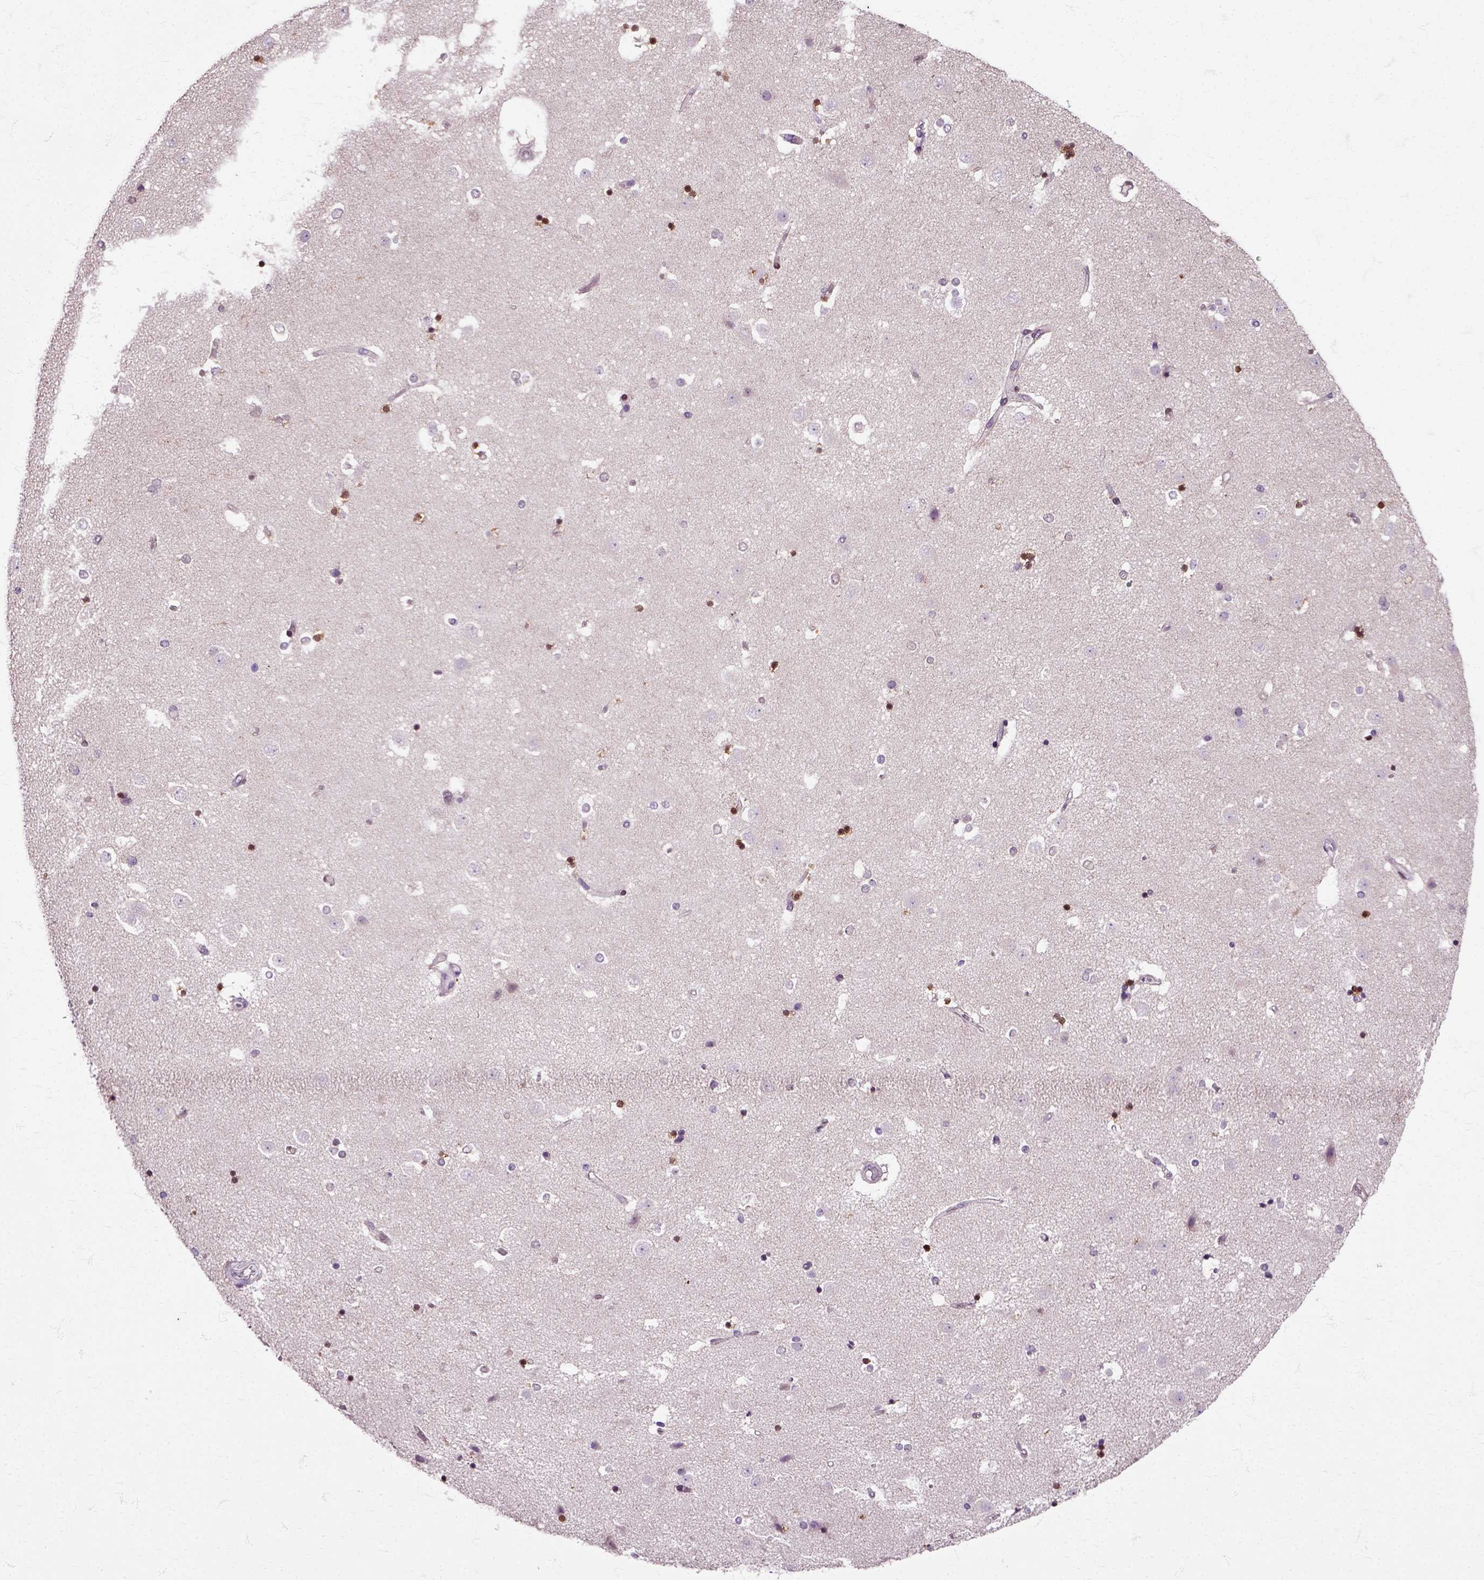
{"staining": {"intensity": "strong", "quantity": "25%-75%", "location": "nuclear"}, "tissue": "caudate", "cell_type": "Glial cells", "image_type": "normal", "snomed": [{"axis": "morphology", "description": "Normal tissue, NOS"}, {"axis": "topography", "description": "Lateral ventricle wall"}], "caption": "Glial cells demonstrate high levels of strong nuclear staining in approximately 25%-75% of cells in benign caudate.", "gene": "HSPA2", "patient": {"sex": "male", "age": 51}}